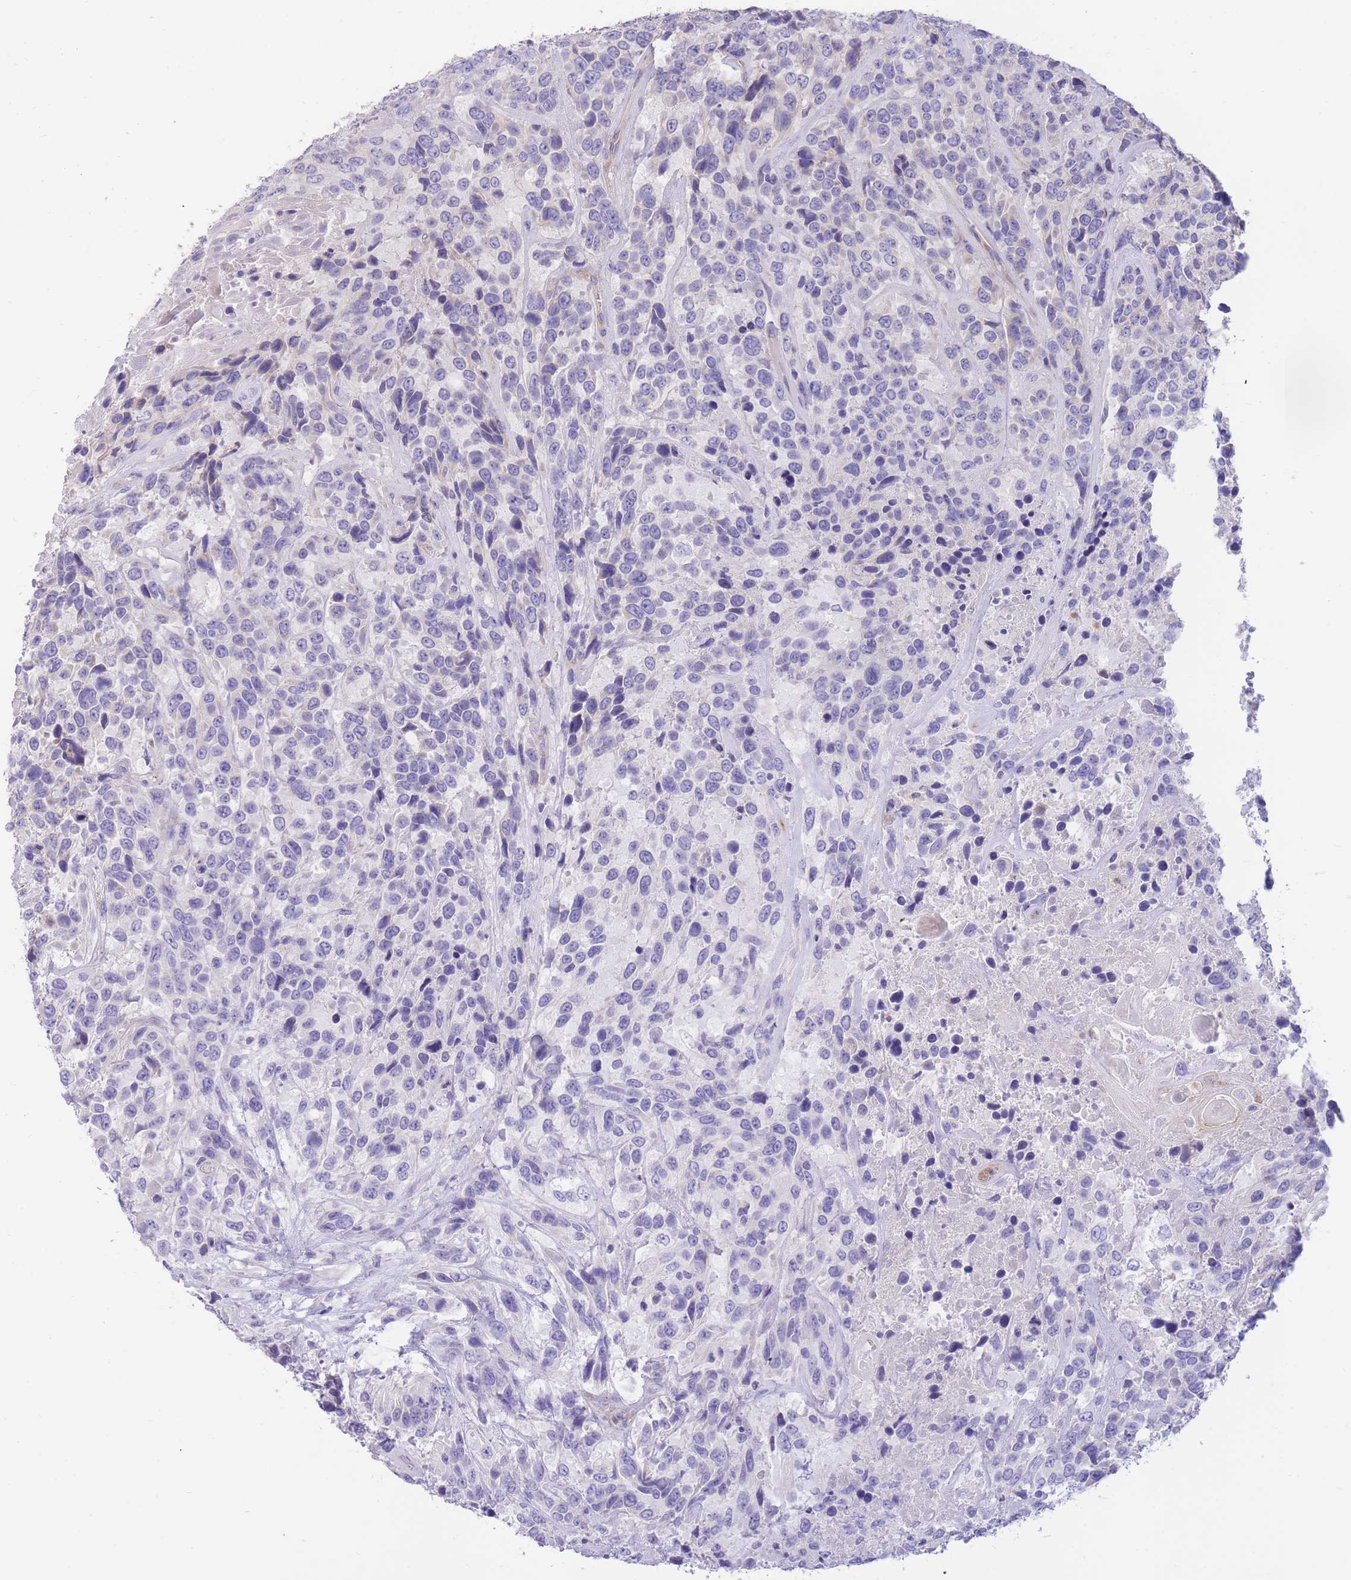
{"staining": {"intensity": "negative", "quantity": "none", "location": "none"}, "tissue": "urothelial cancer", "cell_type": "Tumor cells", "image_type": "cancer", "snomed": [{"axis": "morphology", "description": "Urothelial carcinoma, High grade"}, {"axis": "topography", "description": "Urinary bladder"}], "caption": "Image shows no significant protein expression in tumor cells of urothelial cancer.", "gene": "SULT1A1", "patient": {"sex": "female", "age": 70}}